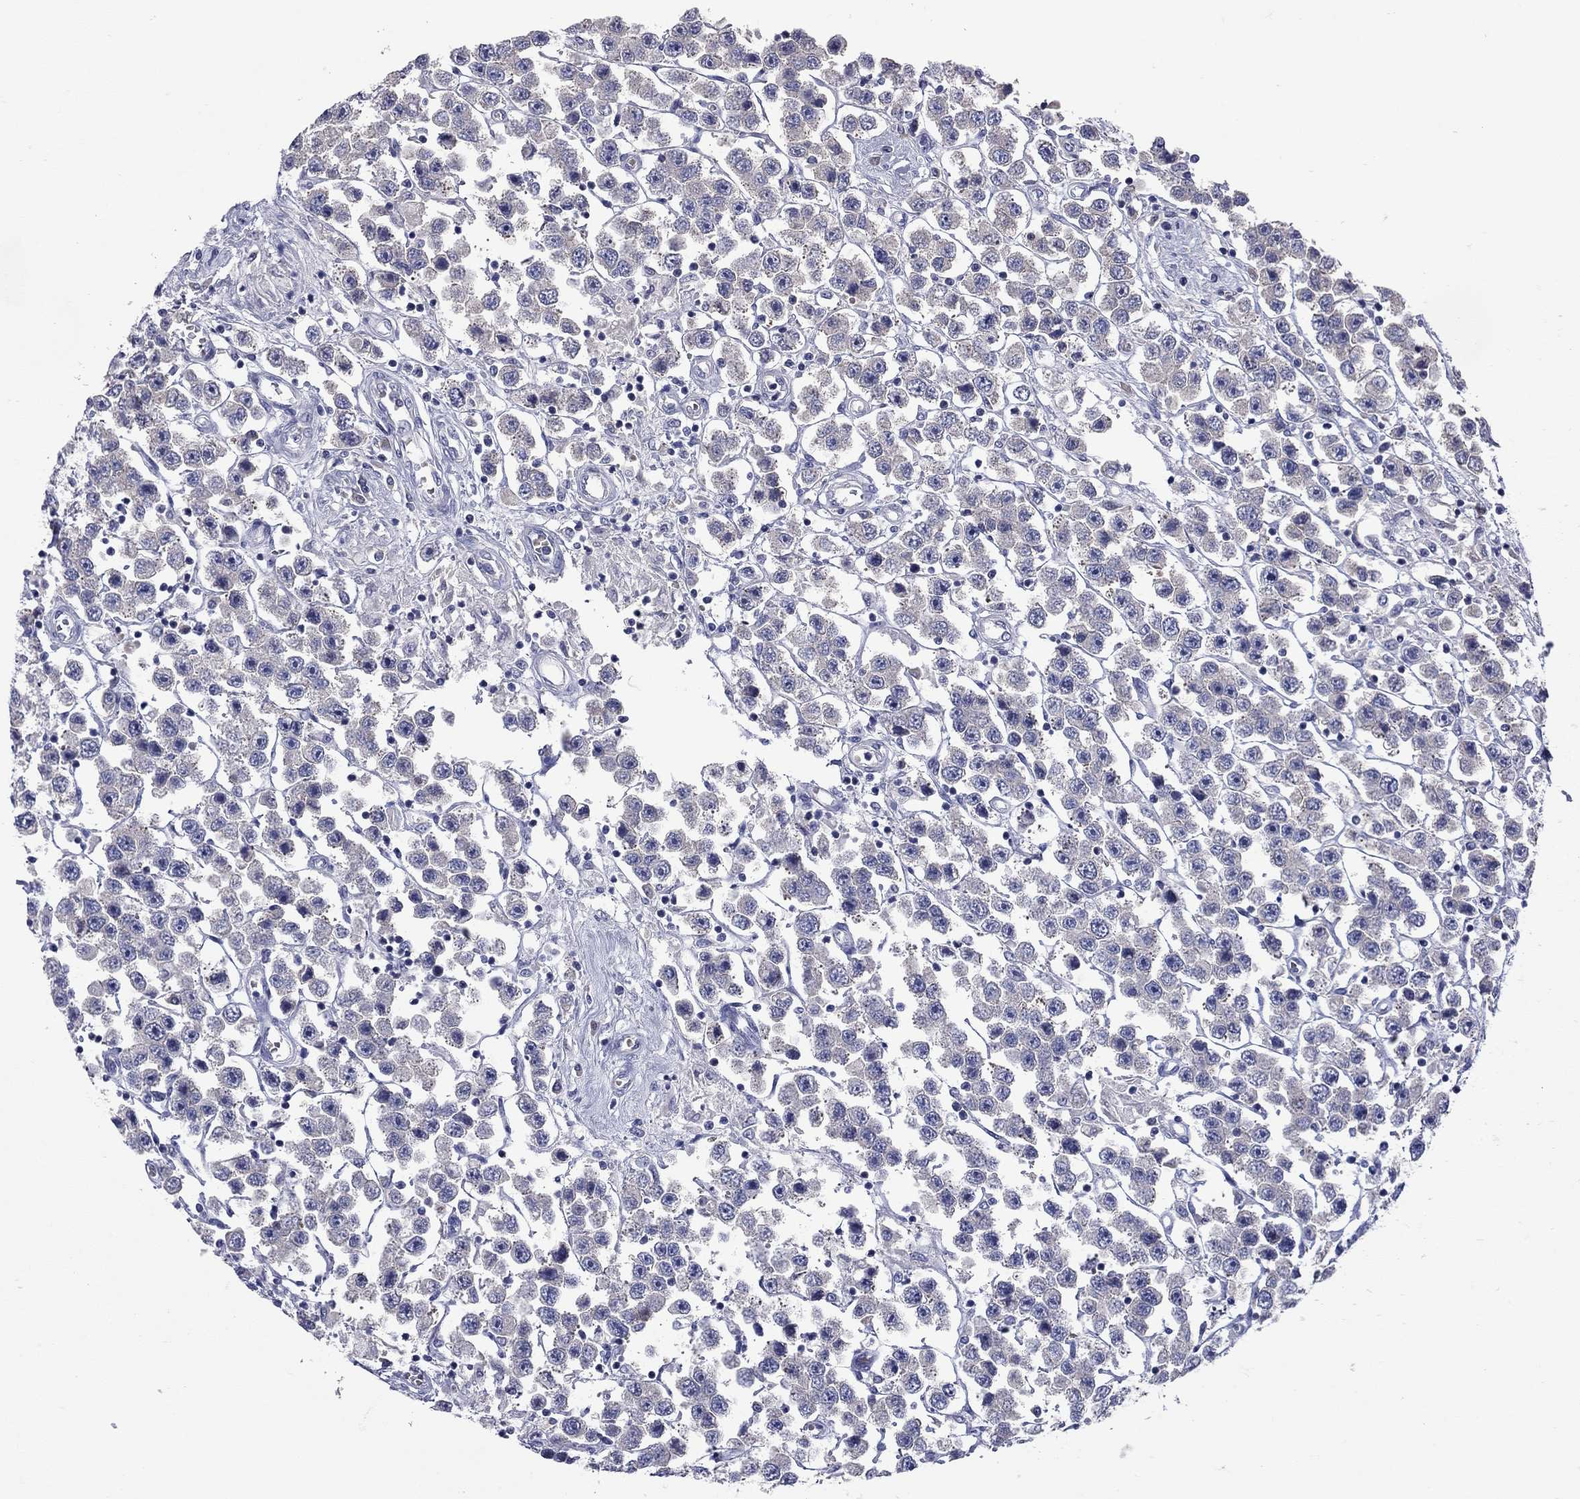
{"staining": {"intensity": "weak", "quantity": "<25%", "location": "cytoplasmic/membranous"}, "tissue": "testis cancer", "cell_type": "Tumor cells", "image_type": "cancer", "snomed": [{"axis": "morphology", "description": "Seminoma, NOS"}, {"axis": "topography", "description": "Testis"}], "caption": "High magnification brightfield microscopy of seminoma (testis) stained with DAB (3,3'-diaminobenzidine) (brown) and counterstained with hematoxylin (blue): tumor cells show no significant positivity.", "gene": "UNC119B", "patient": {"sex": "male", "age": 45}}